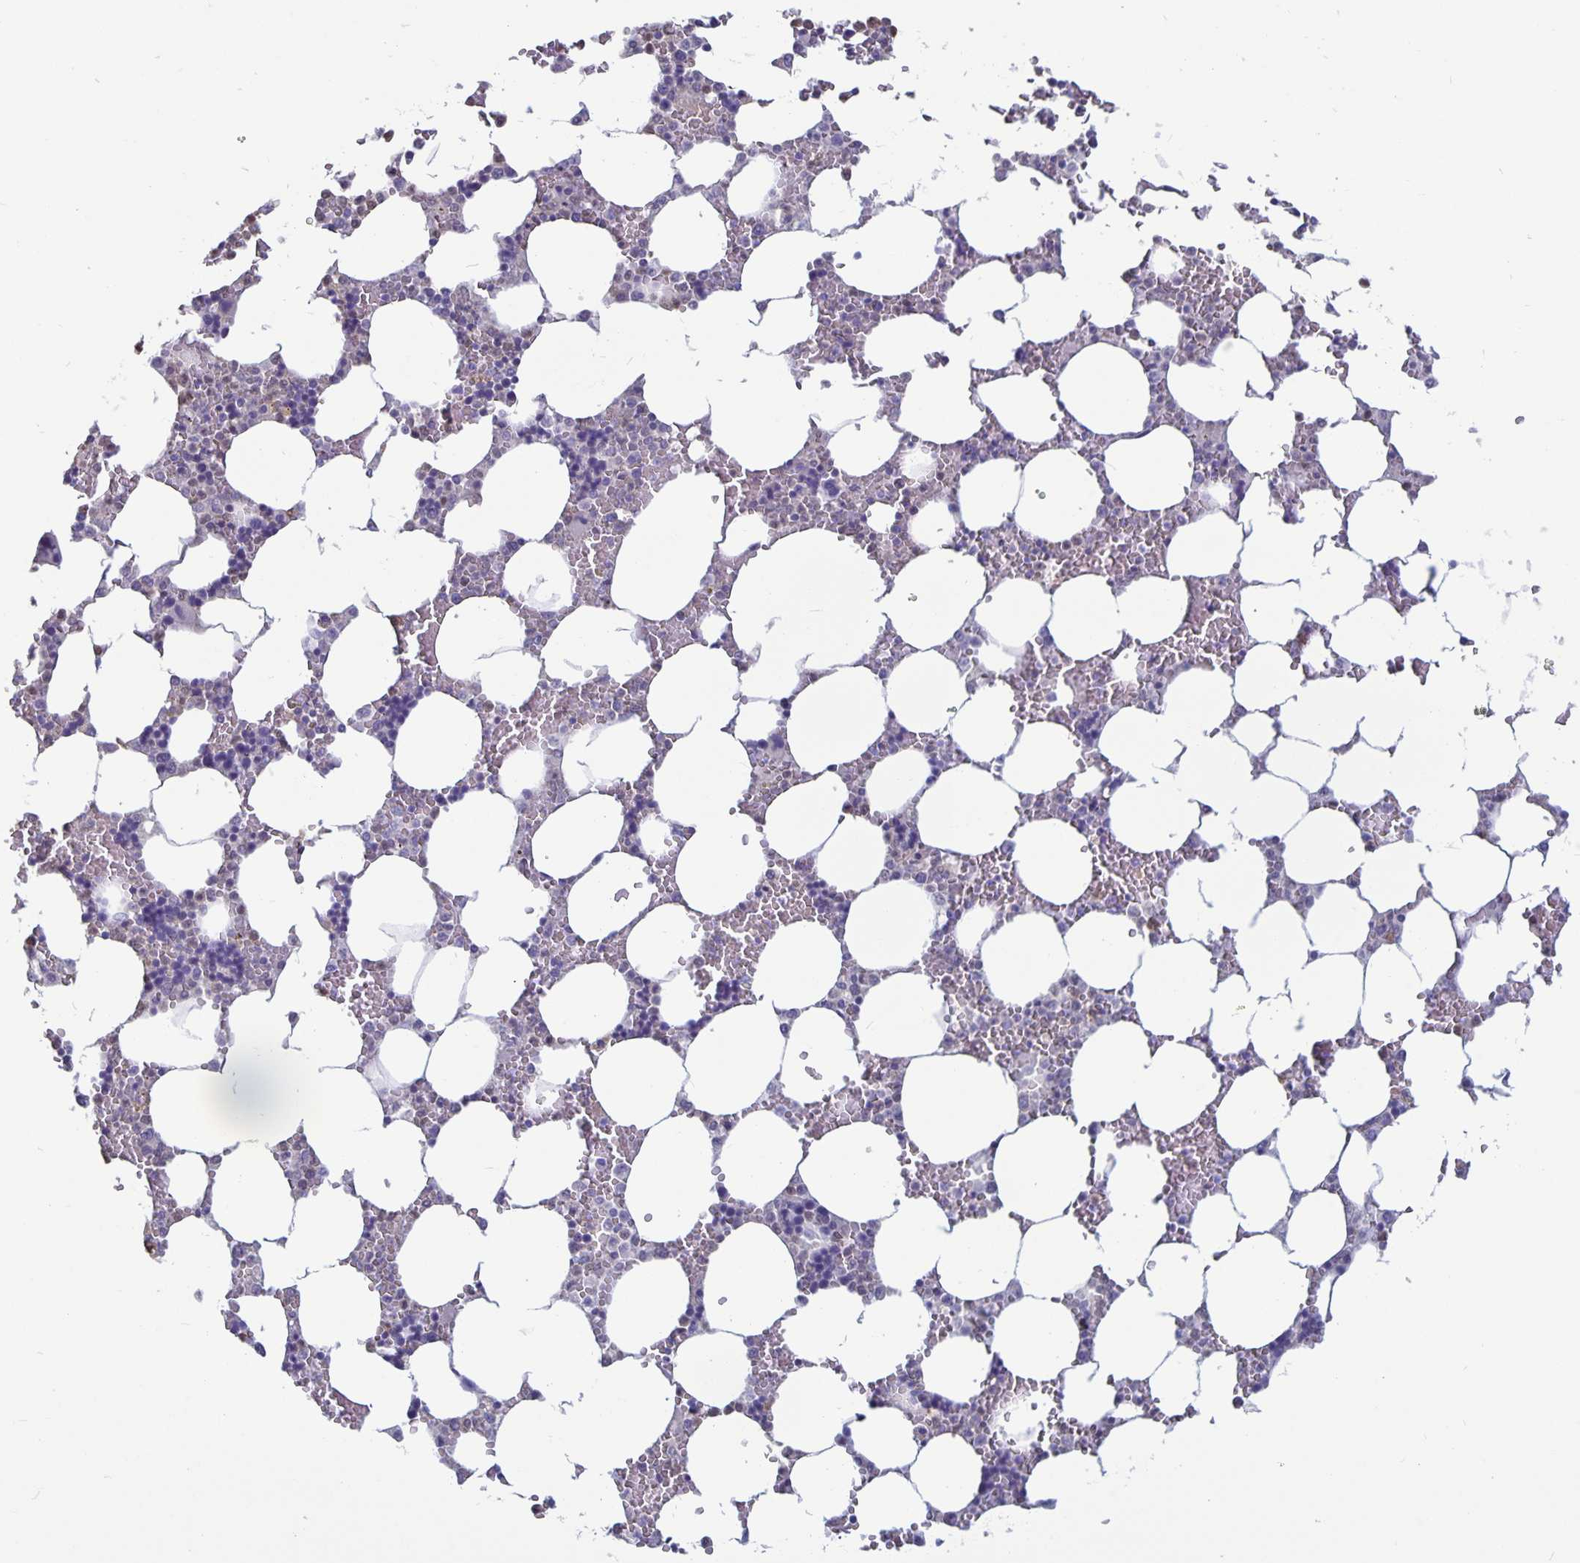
{"staining": {"intensity": "negative", "quantity": "none", "location": "none"}, "tissue": "bone marrow", "cell_type": "Hematopoietic cells", "image_type": "normal", "snomed": [{"axis": "morphology", "description": "Normal tissue, NOS"}, {"axis": "topography", "description": "Bone marrow"}], "caption": "Immunohistochemical staining of normal human bone marrow reveals no significant staining in hematopoietic cells.", "gene": "PLCB3", "patient": {"sex": "male", "age": 64}}